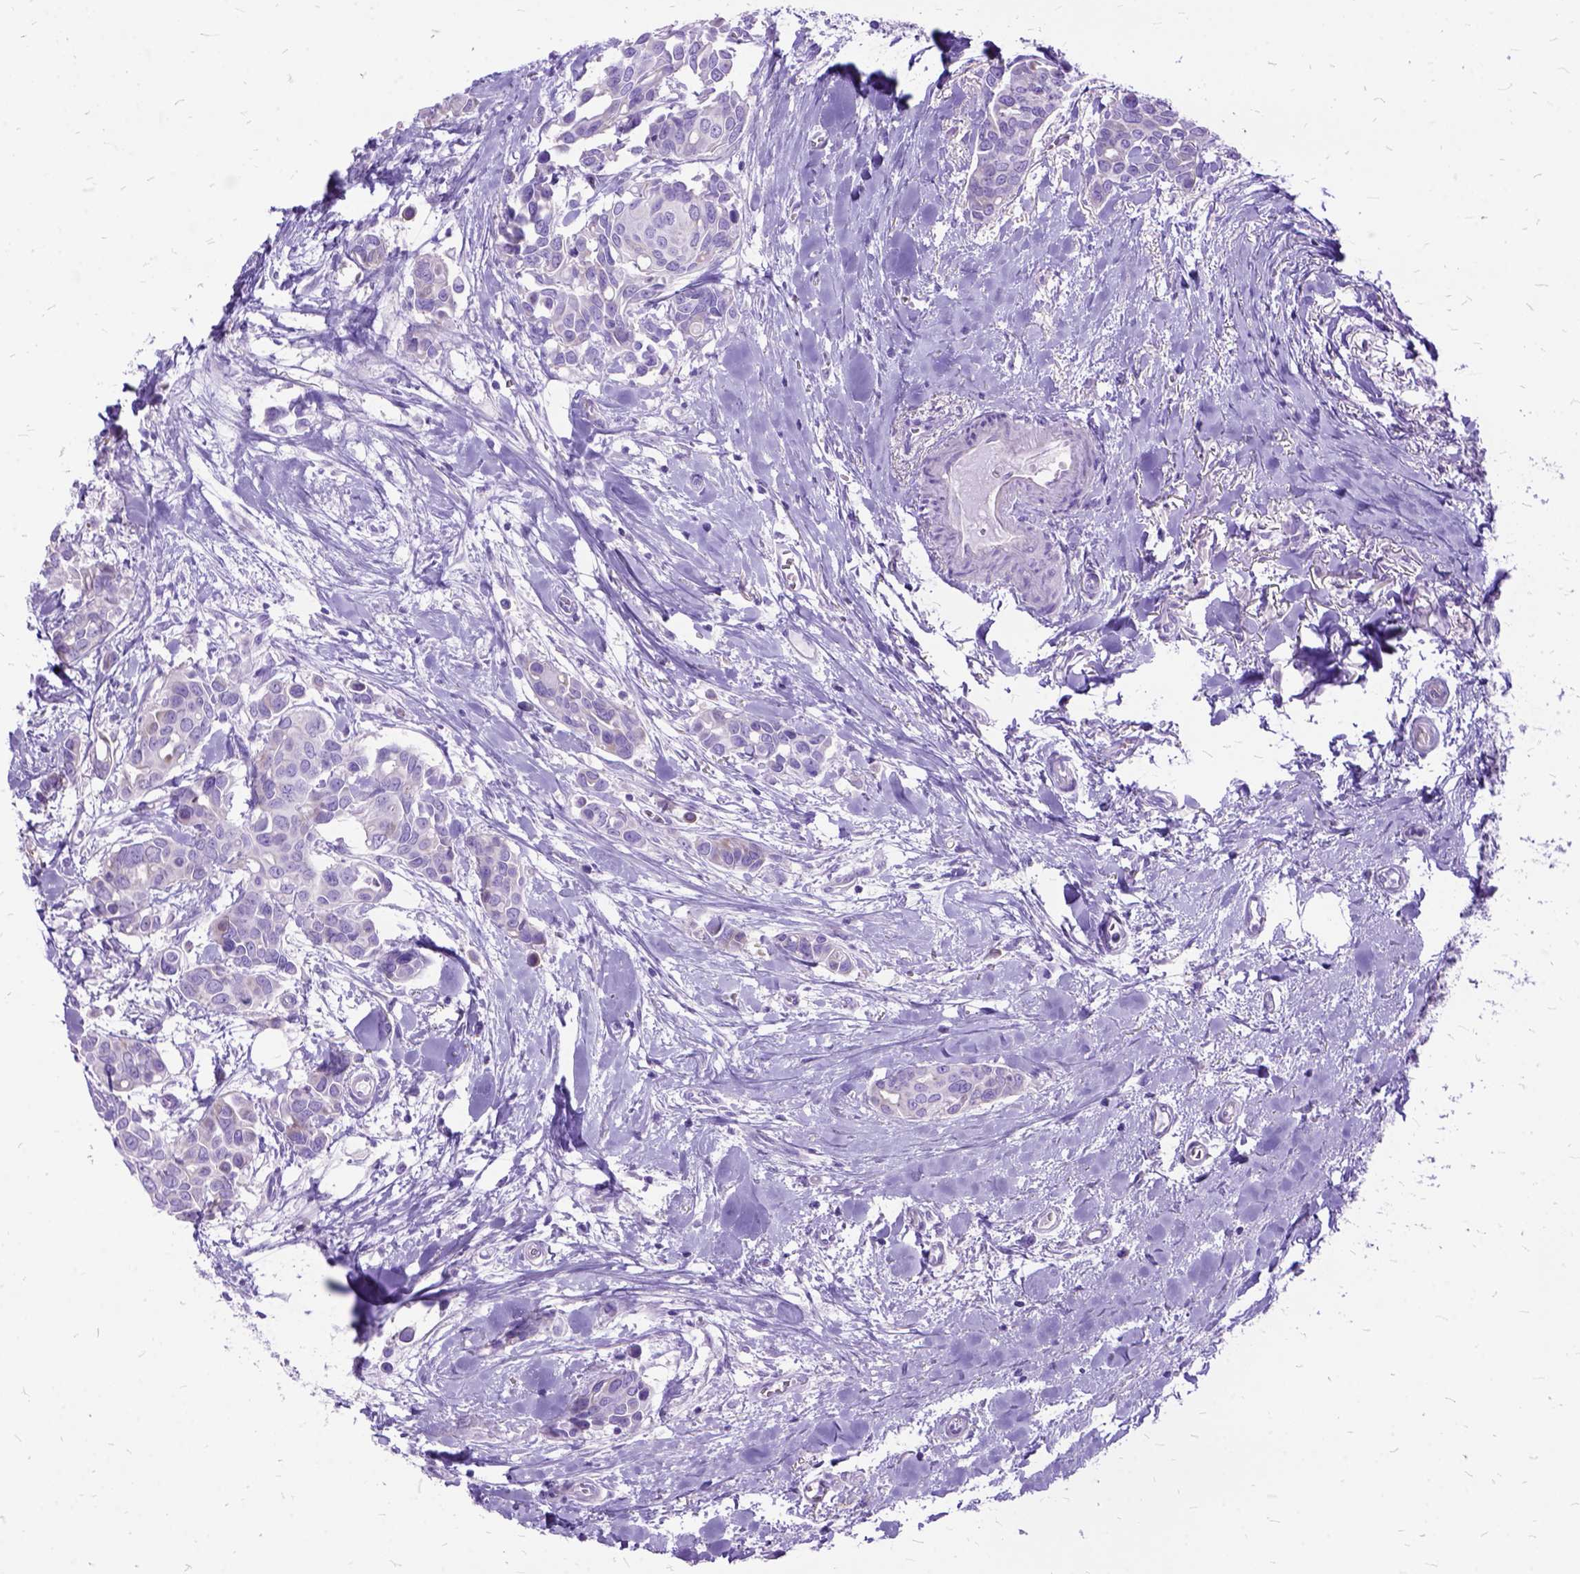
{"staining": {"intensity": "negative", "quantity": "none", "location": "none"}, "tissue": "breast cancer", "cell_type": "Tumor cells", "image_type": "cancer", "snomed": [{"axis": "morphology", "description": "Duct carcinoma"}, {"axis": "topography", "description": "Breast"}], "caption": "Protein analysis of breast intraductal carcinoma displays no significant positivity in tumor cells.", "gene": "DNAH2", "patient": {"sex": "female", "age": 54}}